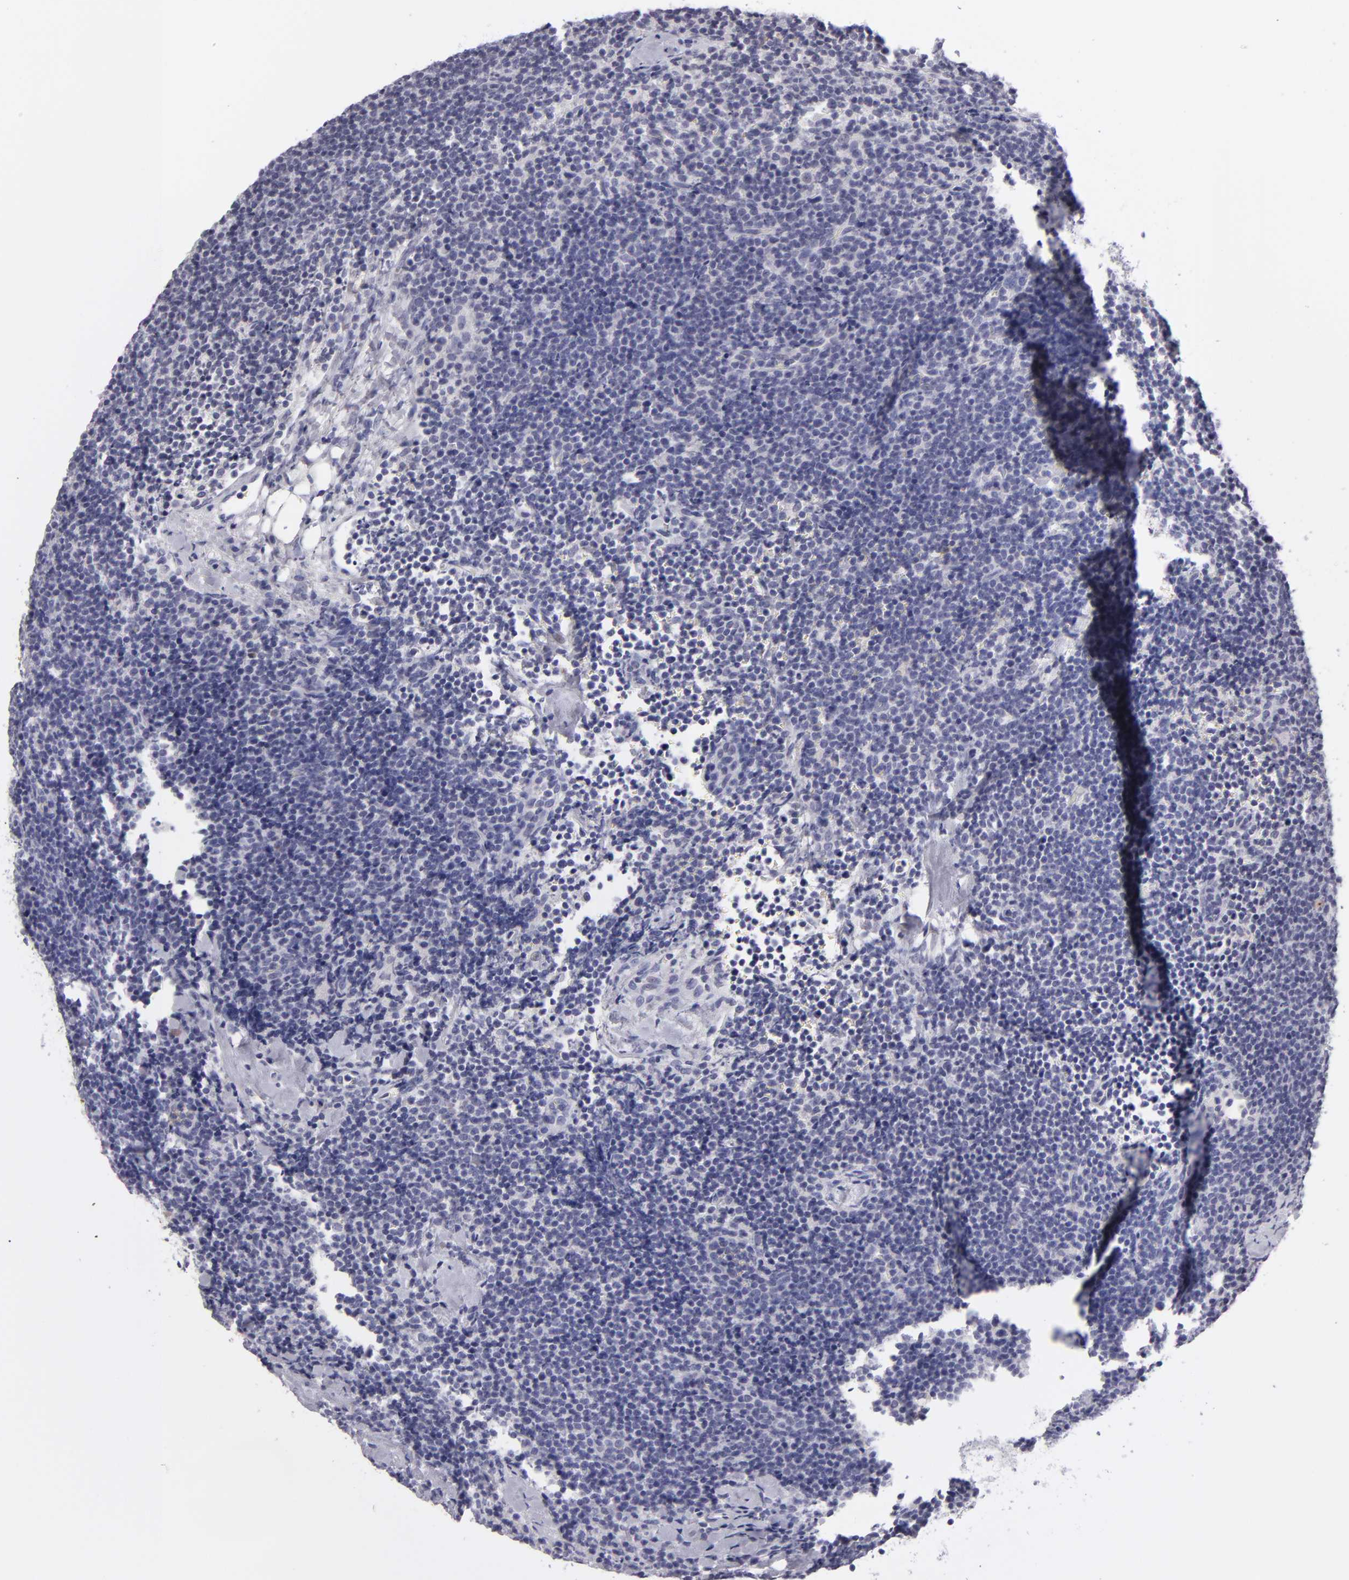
{"staining": {"intensity": "negative", "quantity": "none", "location": "none"}, "tissue": "lymphoma", "cell_type": "Tumor cells", "image_type": "cancer", "snomed": [{"axis": "morphology", "description": "Malignant lymphoma, non-Hodgkin's type, High grade"}, {"axis": "topography", "description": "Lymph node"}], "caption": "The immunohistochemistry histopathology image has no significant positivity in tumor cells of high-grade malignant lymphoma, non-Hodgkin's type tissue.", "gene": "TNNC1", "patient": {"sex": "female", "age": 58}}